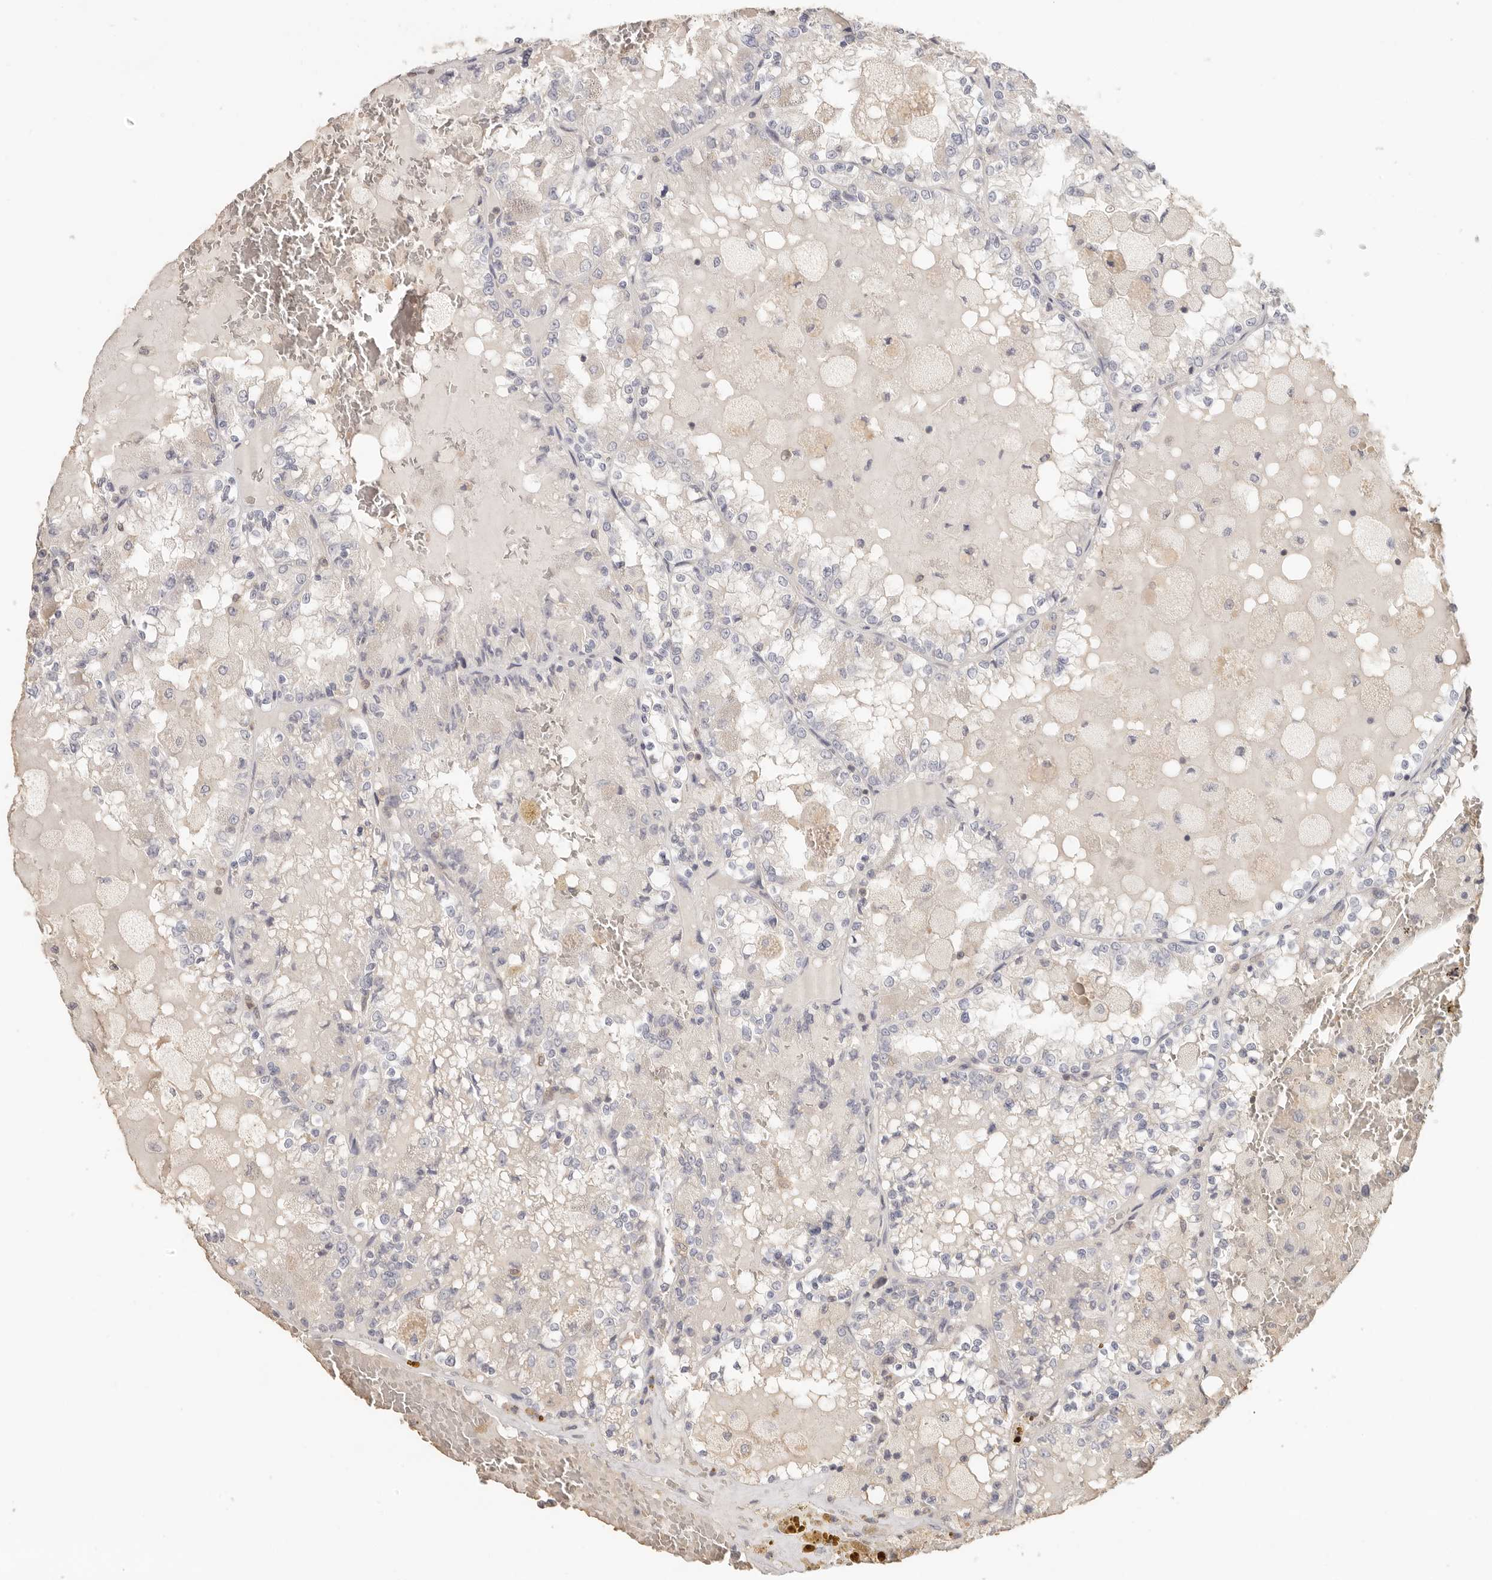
{"staining": {"intensity": "negative", "quantity": "none", "location": "none"}, "tissue": "renal cancer", "cell_type": "Tumor cells", "image_type": "cancer", "snomed": [{"axis": "morphology", "description": "Adenocarcinoma, NOS"}, {"axis": "topography", "description": "Kidney"}], "caption": "High magnification brightfield microscopy of adenocarcinoma (renal) stained with DAB (brown) and counterstained with hematoxylin (blue): tumor cells show no significant expression. (DAB IHC with hematoxylin counter stain).", "gene": "CSK", "patient": {"sex": "female", "age": 56}}